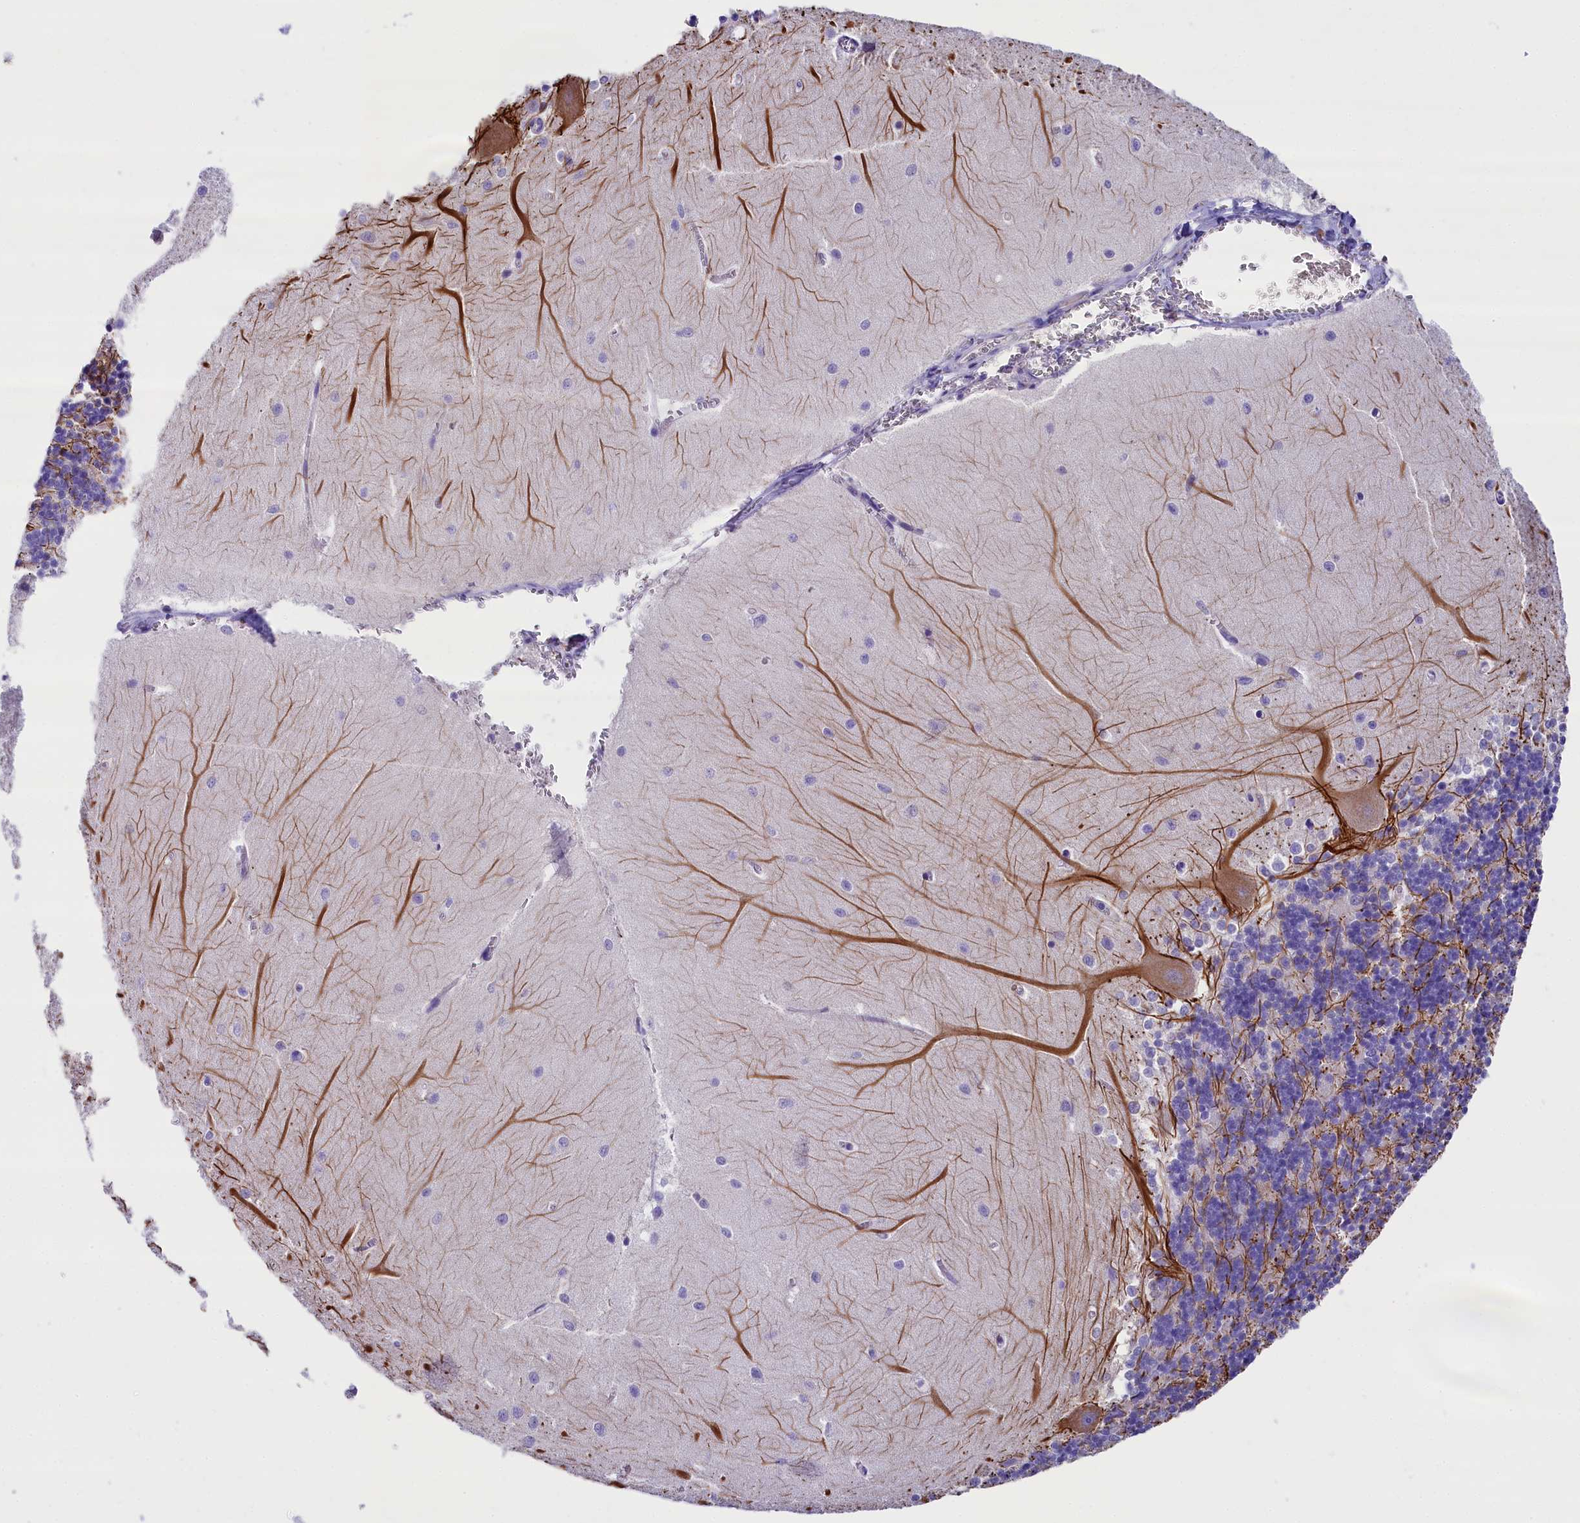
{"staining": {"intensity": "negative", "quantity": "none", "location": "none"}, "tissue": "cerebellum", "cell_type": "Cells in granular layer", "image_type": "normal", "snomed": [{"axis": "morphology", "description": "Normal tissue, NOS"}, {"axis": "topography", "description": "Cerebellum"}], "caption": "High magnification brightfield microscopy of normal cerebellum stained with DAB (brown) and counterstained with hematoxylin (blue): cells in granular layer show no significant positivity.", "gene": "SKIDA1", "patient": {"sex": "male", "age": 37}}